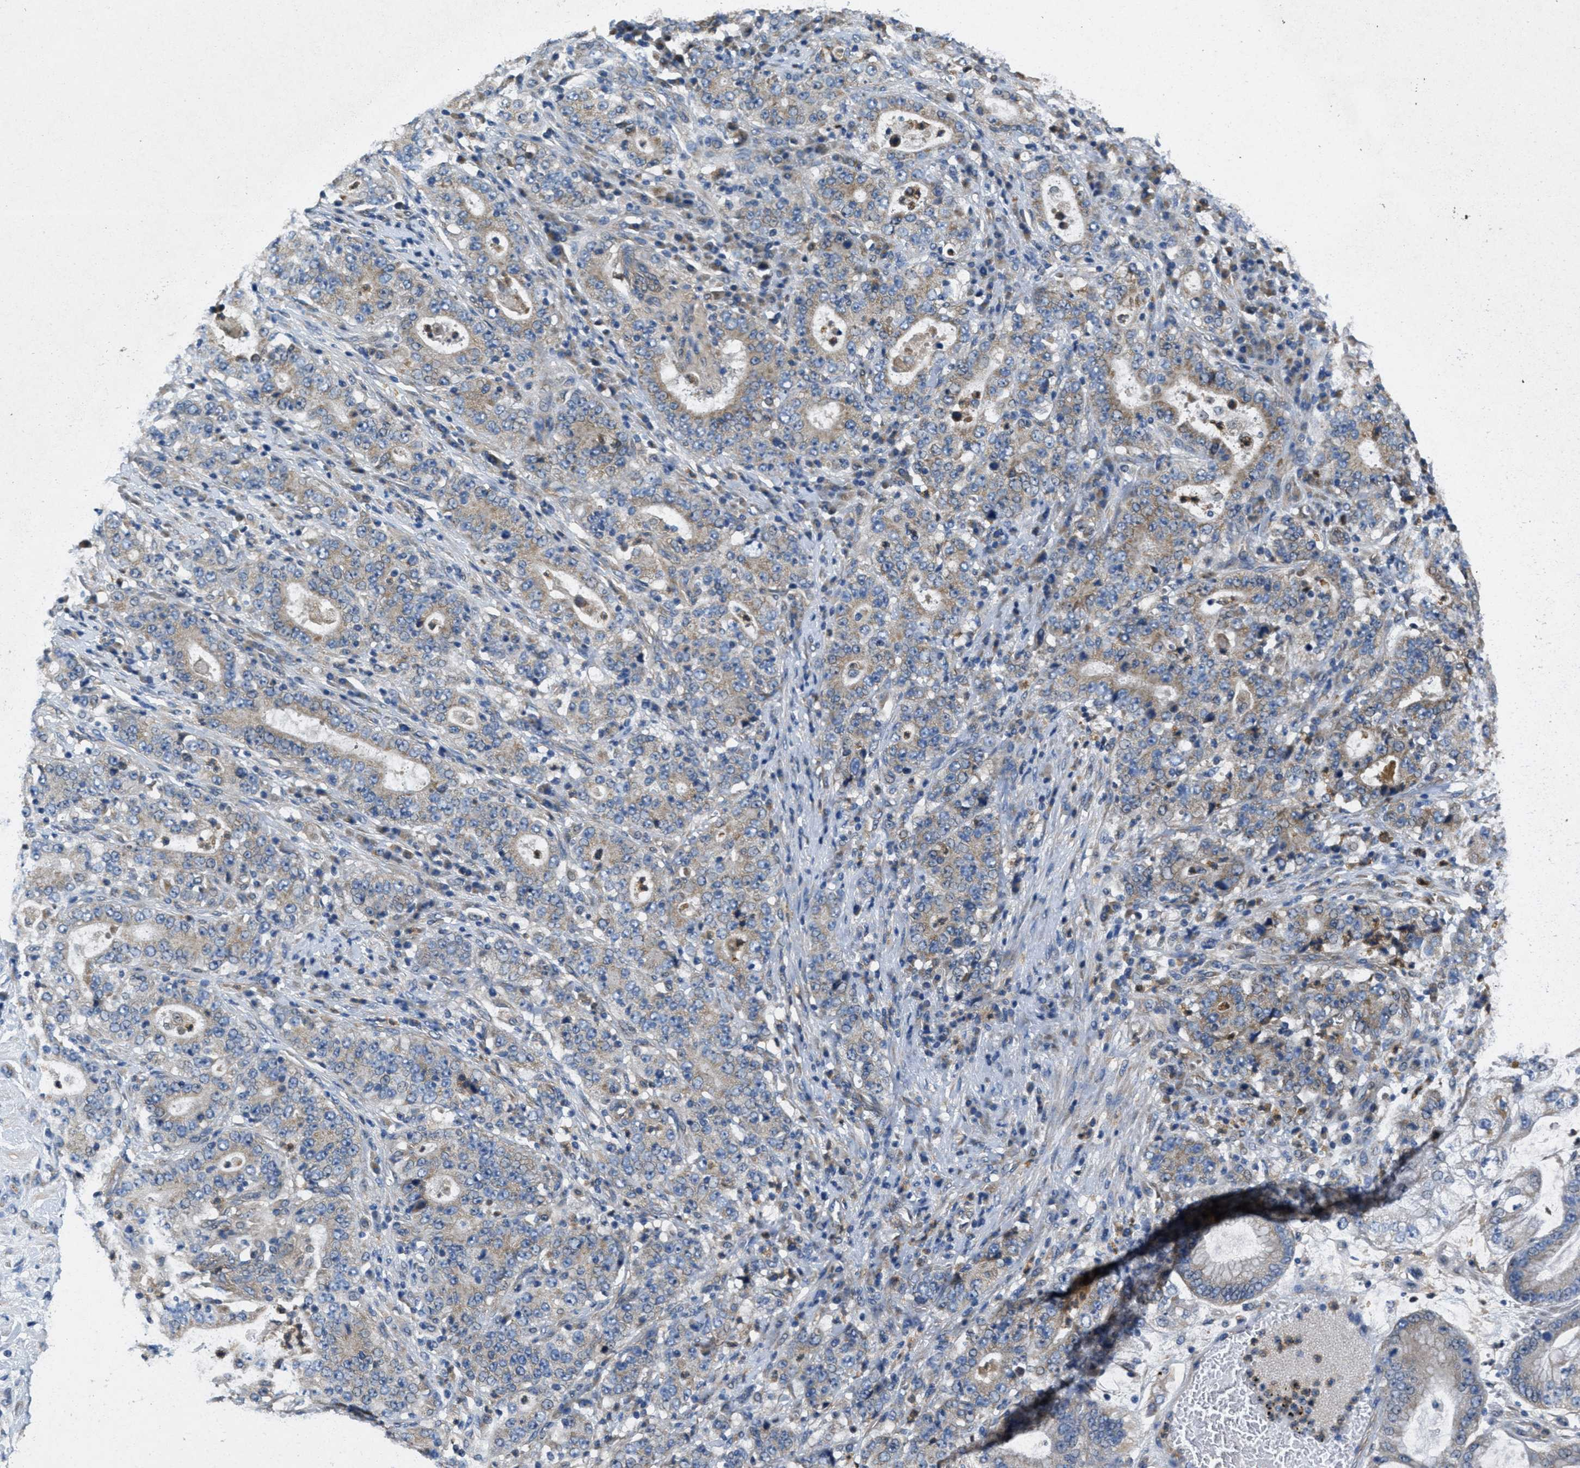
{"staining": {"intensity": "weak", "quantity": "25%-75%", "location": "cytoplasmic/membranous"}, "tissue": "stomach cancer", "cell_type": "Tumor cells", "image_type": "cancer", "snomed": [{"axis": "morphology", "description": "Normal tissue, NOS"}, {"axis": "morphology", "description": "Adenocarcinoma, NOS"}, {"axis": "topography", "description": "Stomach, upper"}, {"axis": "topography", "description": "Stomach"}], "caption": "Weak cytoplasmic/membranous protein expression is present in about 25%-75% of tumor cells in stomach cancer. The protein is shown in brown color, while the nuclei are stained blue.", "gene": "TOMM70", "patient": {"sex": "male", "age": 59}}